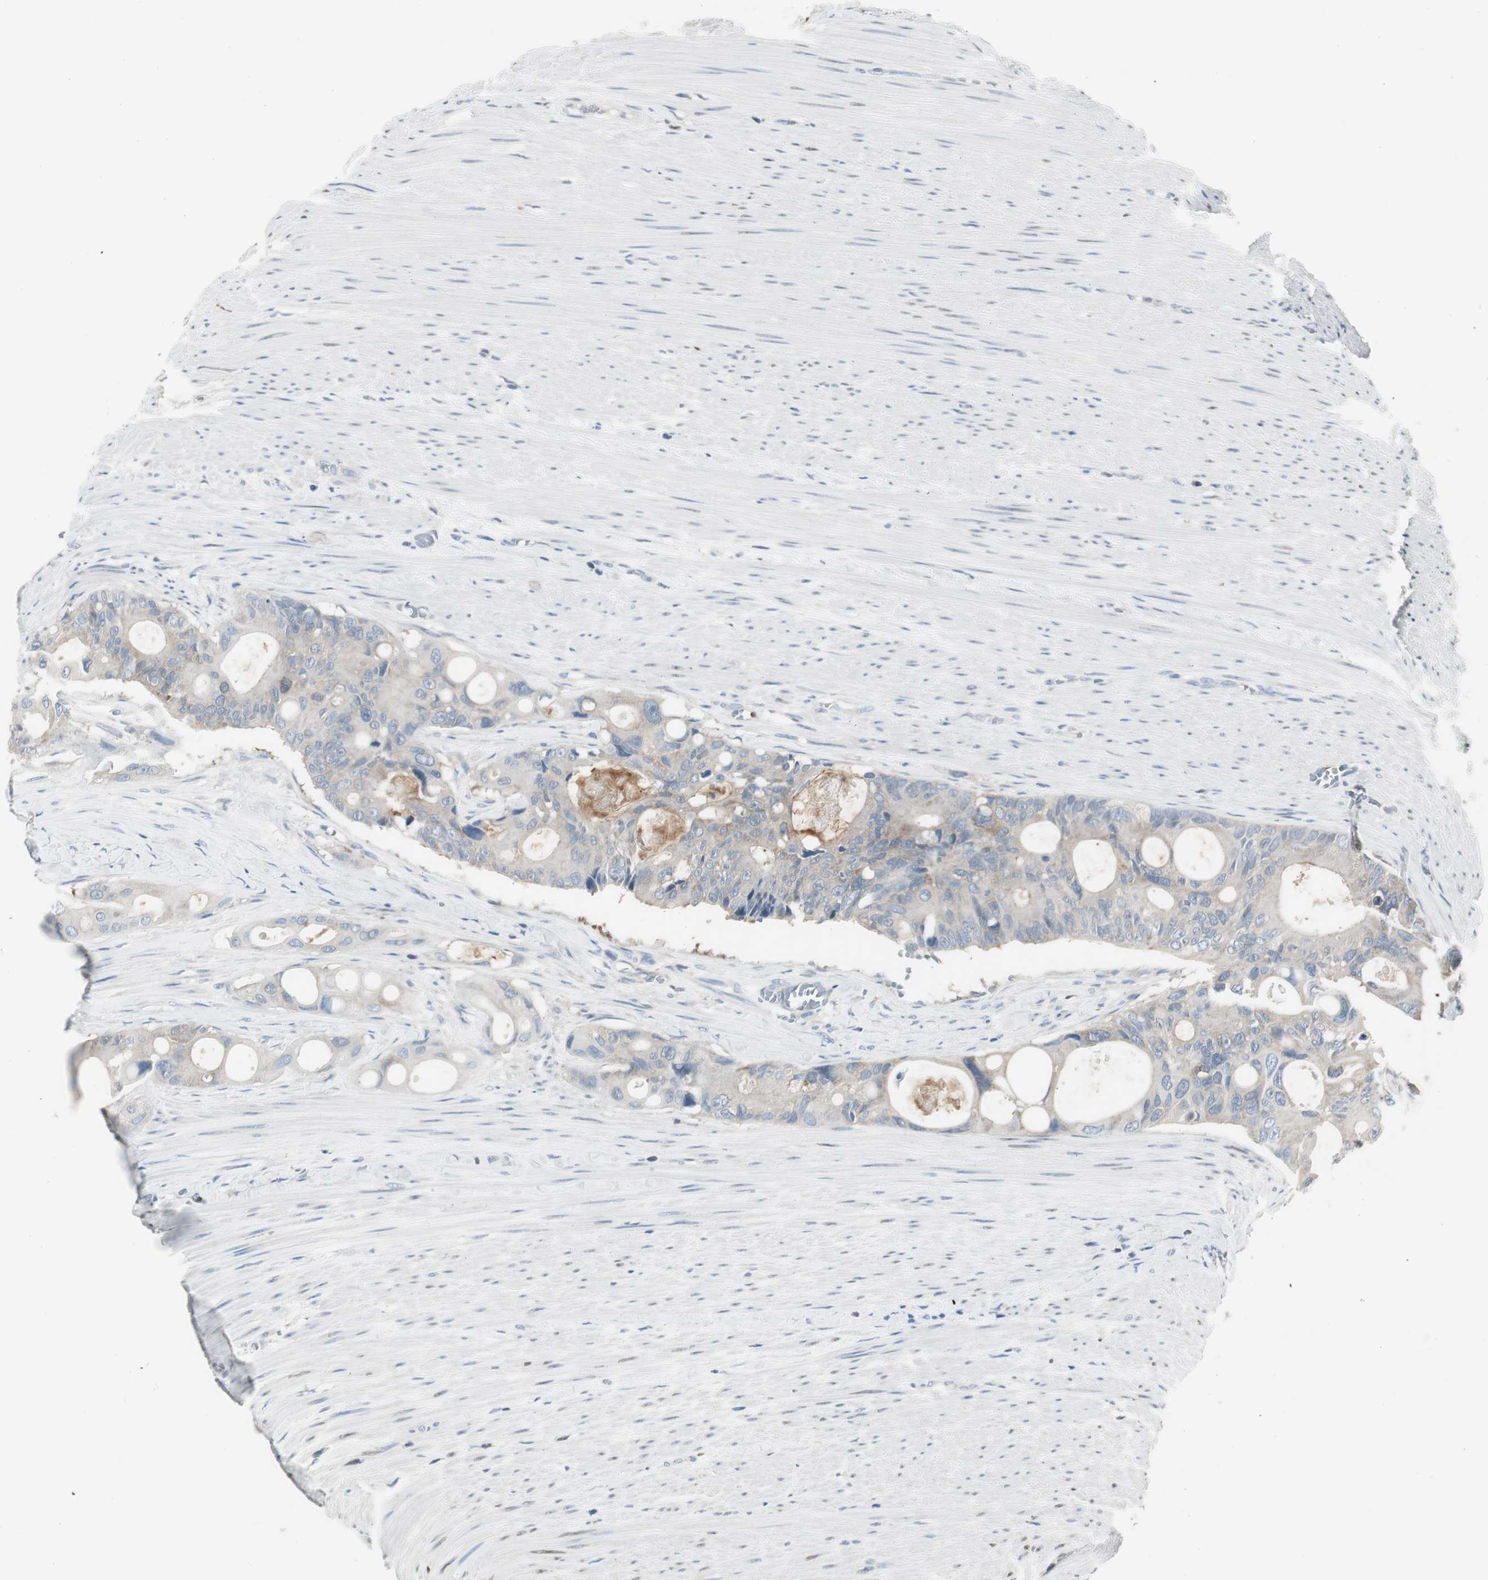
{"staining": {"intensity": "moderate", "quantity": "25%-75%", "location": "cytoplasmic/membranous"}, "tissue": "colorectal cancer", "cell_type": "Tumor cells", "image_type": "cancer", "snomed": [{"axis": "morphology", "description": "Adenocarcinoma, NOS"}, {"axis": "topography", "description": "Colon"}], "caption": "Tumor cells demonstrate moderate cytoplasmic/membranous positivity in about 25%-75% of cells in colorectal adenocarcinoma.", "gene": "SLC9A3R1", "patient": {"sex": "female", "age": 57}}